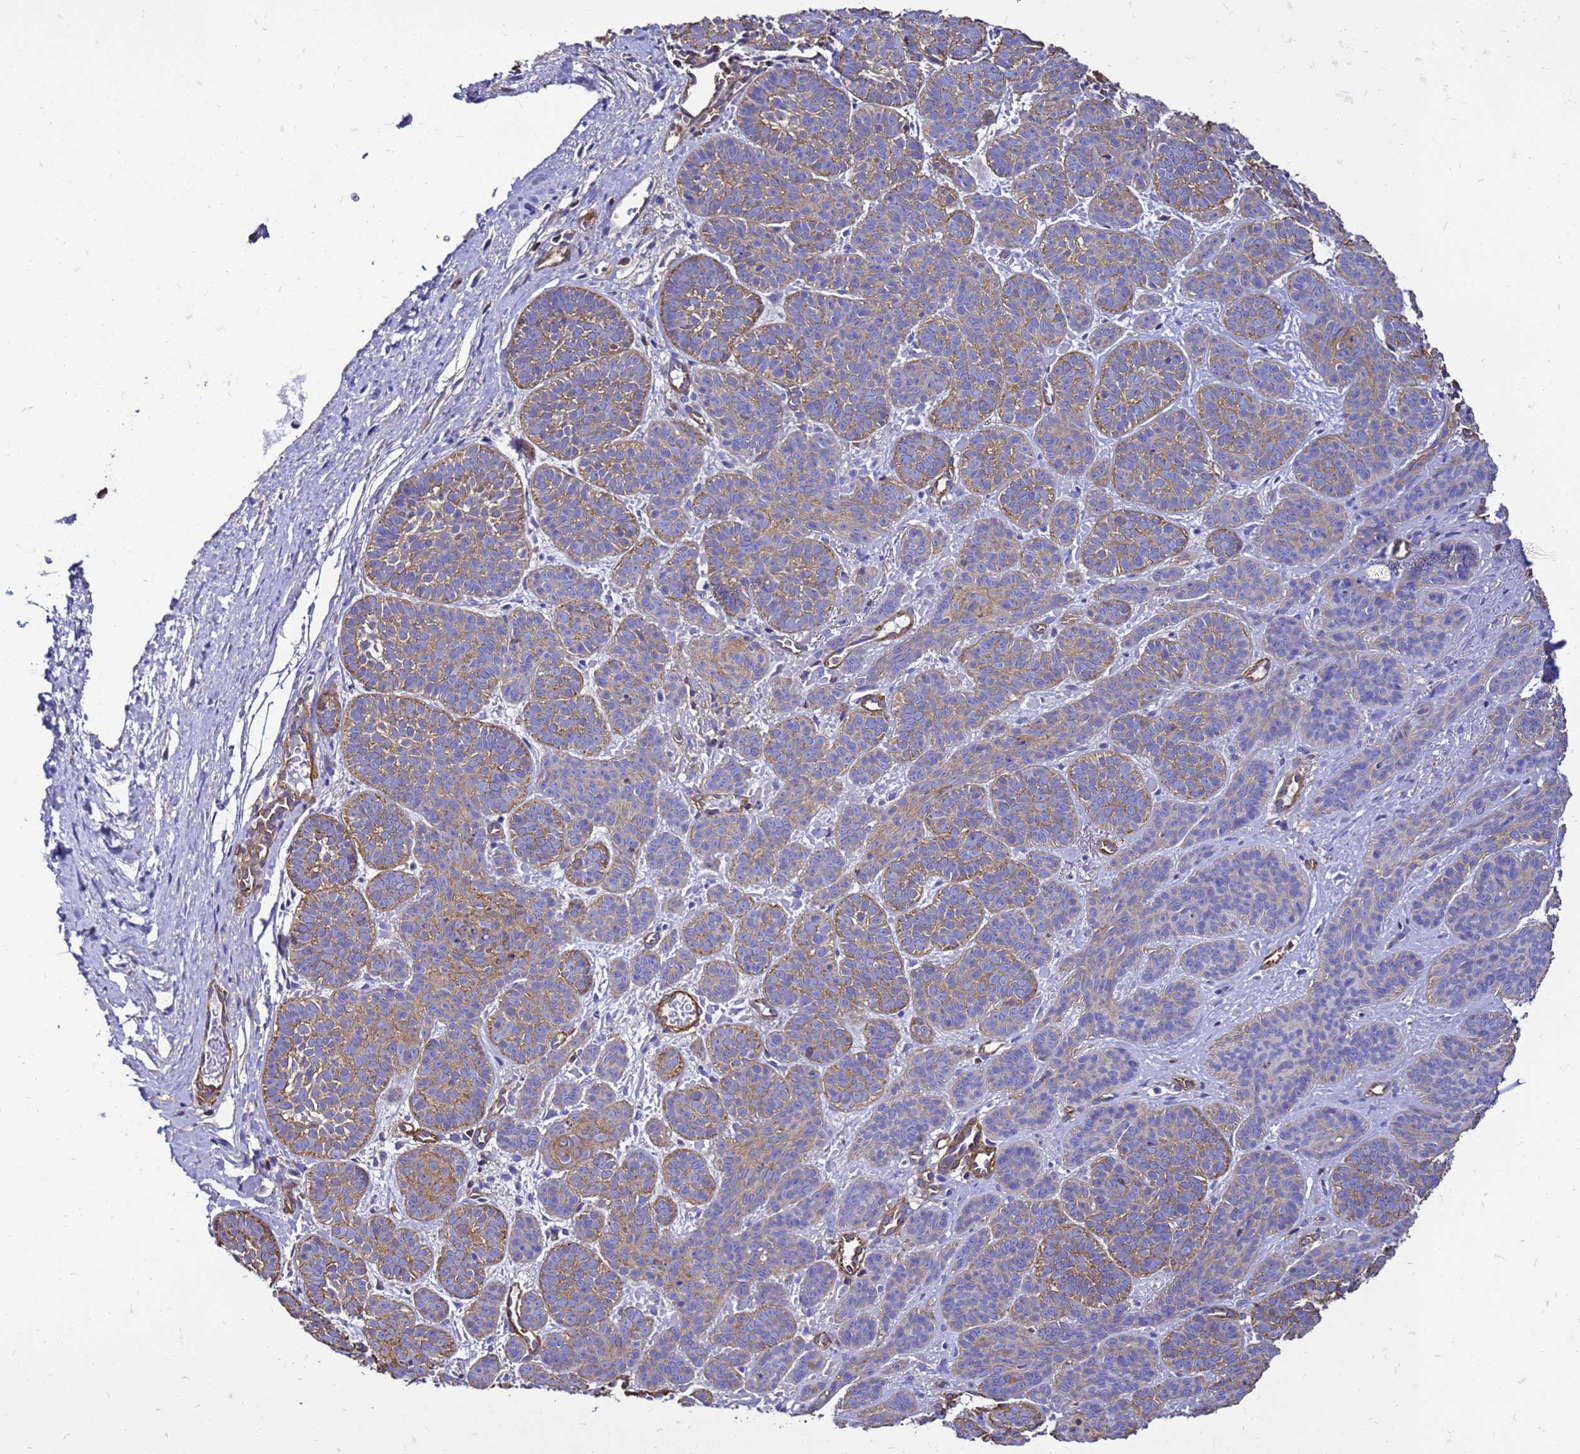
{"staining": {"intensity": "moderate", "quantity": ">75%", "location": "cytoplasmic/membranous"}, "tissue": "skin cancer", "cell_type": "Tumor cells", "image_type": "cancer", "snomed": [{"axis": "morphology", "description": "Basal cell carcinoma"}, {"axis": "topography", "description": "Skin"}], "caption": "High-magnification brightfield microscopy of skin basal cell carcinoma stained with DAB (brown) and counterstained with hematoxylin (blue). tumor cells exhibit moderate cytoplasmic/membranous positivity is identified in approximately>75% of cells.", "gene": "MYL12A", "patient": {"sex": "male", "age": 85}}